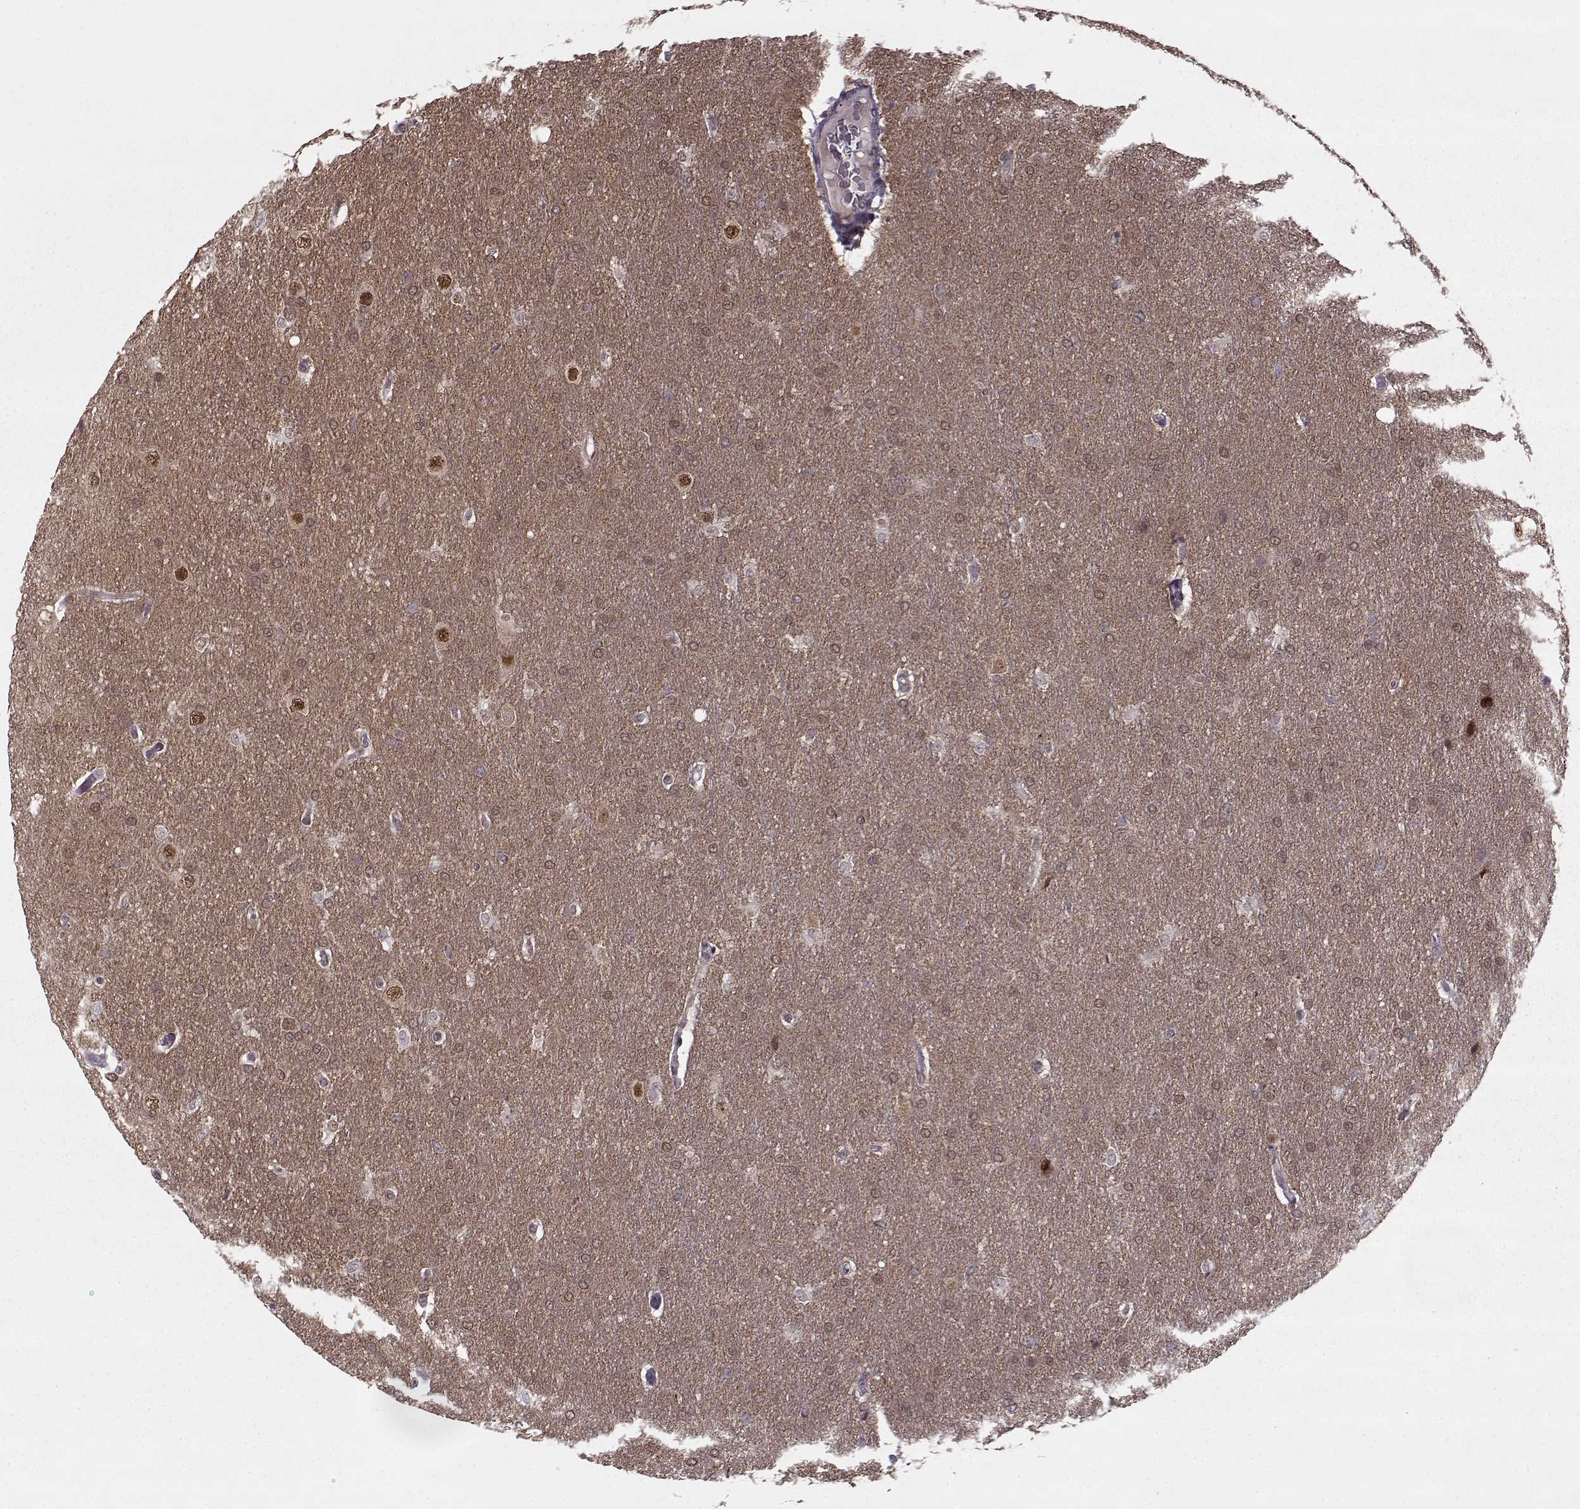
{"staining": {"intensity": "negative", "quantity": "none", "location": "none"}, "tissue": "glioma", "cell_type": "Tumor cells", "image_type": "cancer", "snomed": [{"axis": "morphology", "description": "Glioma, malignant, Low grade"}, {"axis": "topography", "description": "Brain"}], "caption": "Protein analysis of low-grade glioma (malignant) displays no significant expression in tumor cells.", "gene": "DENND4B", "patient": {"sex": "female", "age": 32}}